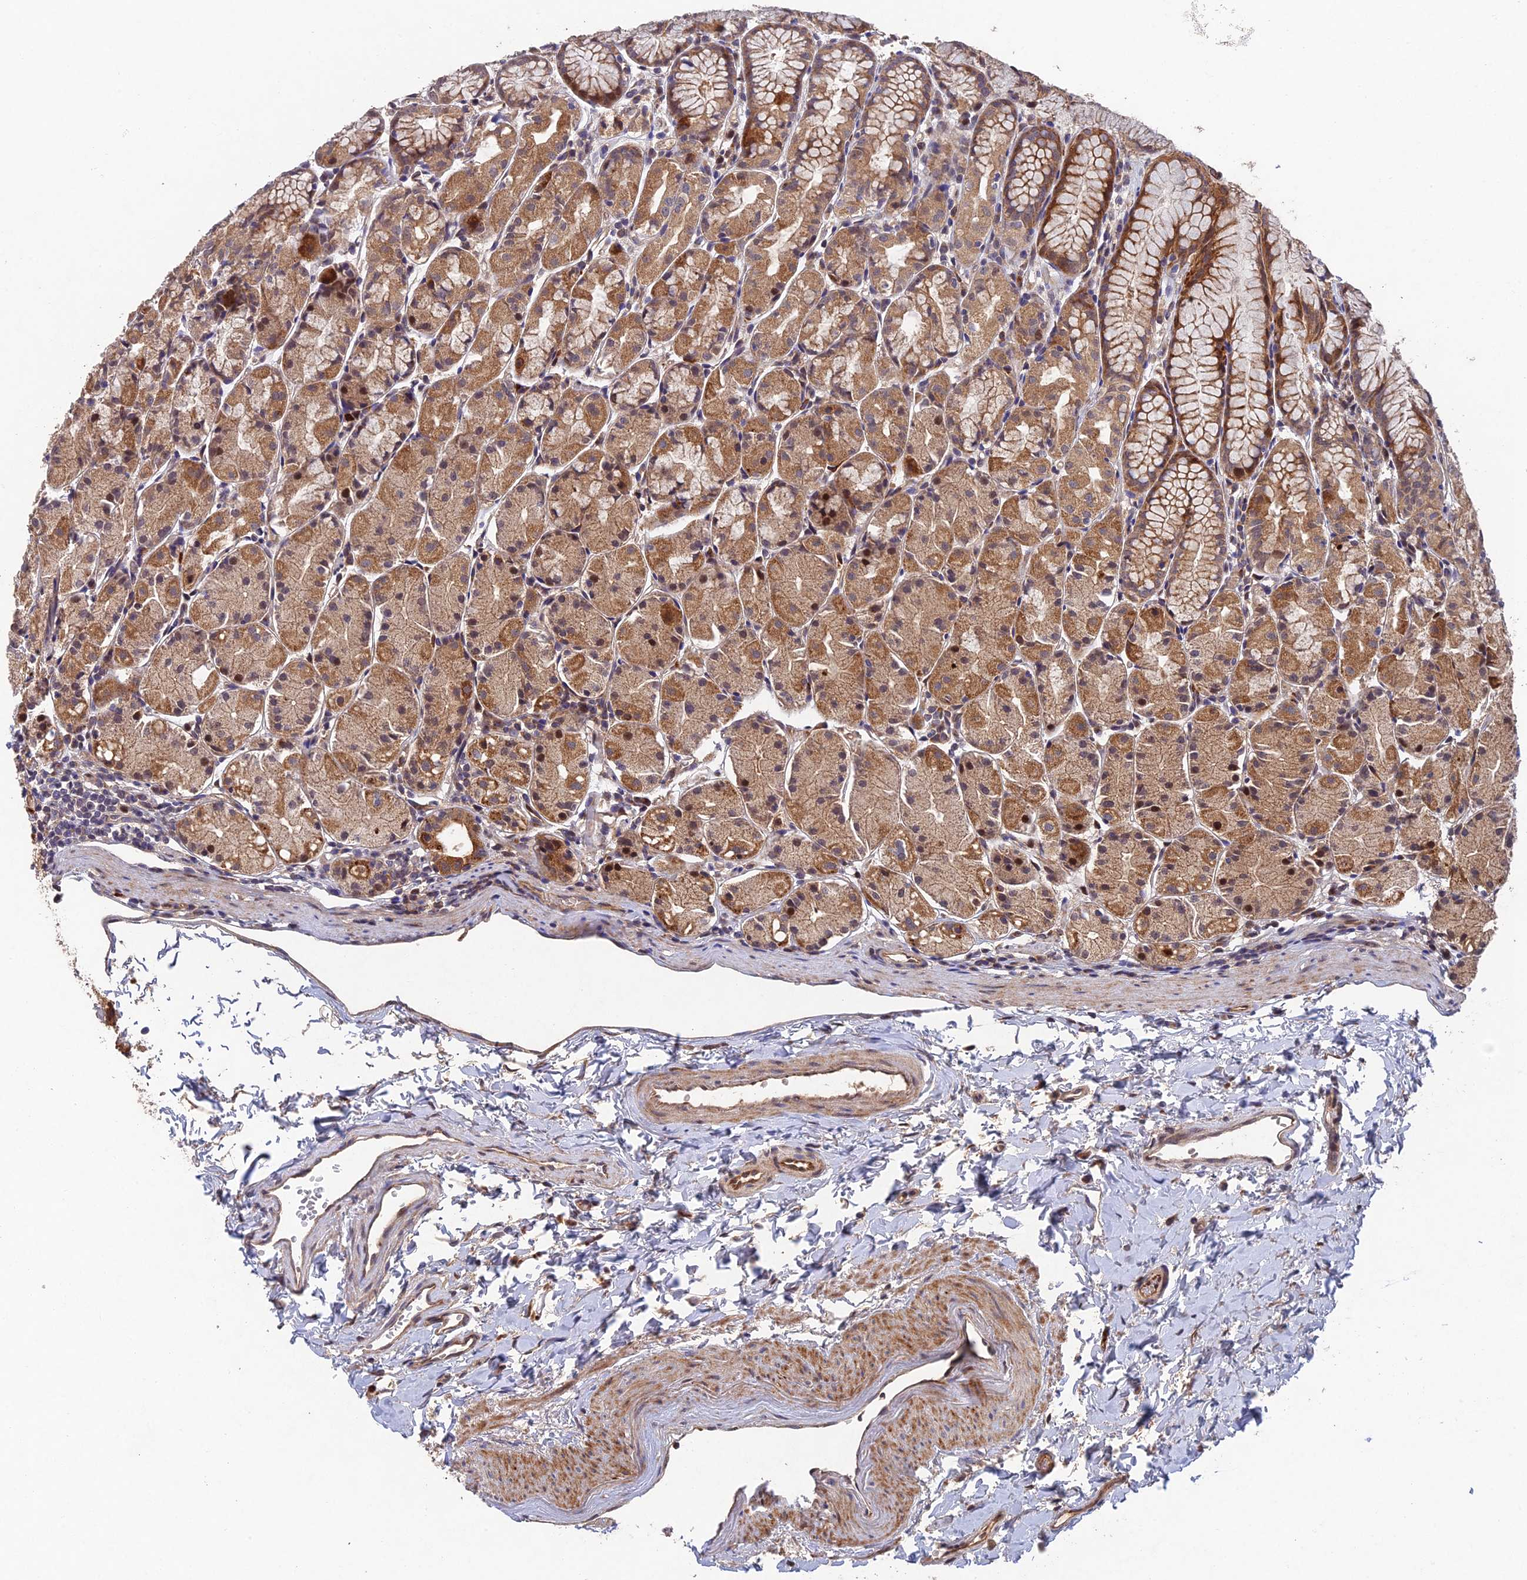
{"staining": {"intensity": "strong", "quantity": ">75%", "location": "cytoplasmic/membranous"}, "tissue": "stomach", "cell_type": "Glandular cells", "image_type": "normal", "snomed": [{"axis": "morphology", "description": "Normal tissue, NOS"}, {"axis": "topography", "description": "Stomach, upper"}], "caption": "The immunohistochemical stain labels strong cytoplasmic/membranous staining in glandular cells of benign stomach. (DAB = brown stain, brightfield microscopy at high magnification).", "gene": "NSMCE1", "patient": {"sex": "male", "age": 47}}